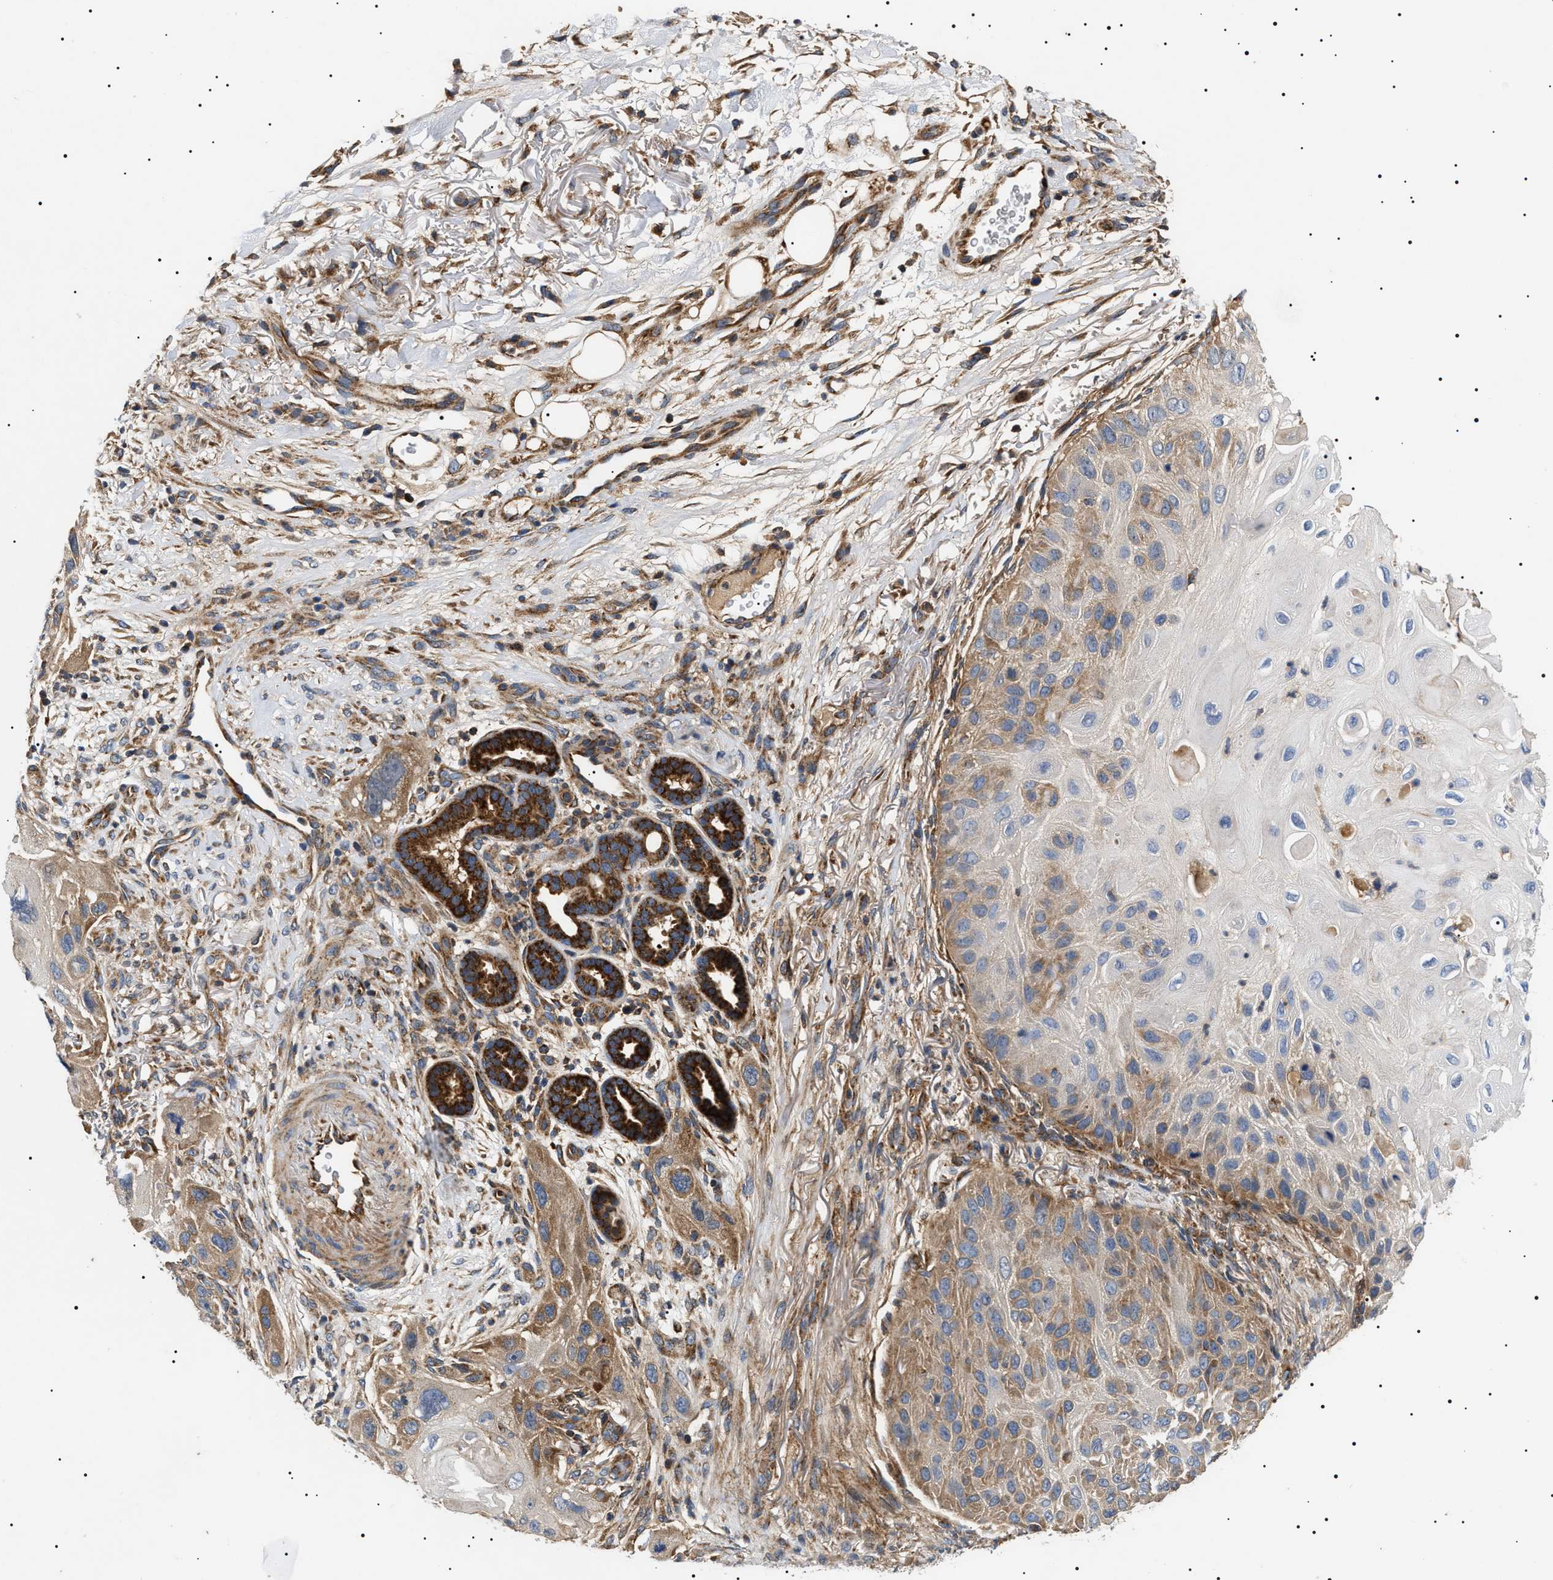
{"staining": {"intensity": "moderate", "quantity": "25%-75%", "location": "cytoplasmic/membranous"}, "tissue": "skin cancer", "cell_type": "Tumor cells", "image_type": "cancer", "snomed": [{"axis": "morphology", "description": "Squamous cell carcinoma, NOS"}, {"axis": "topography", "description": "Skin"}], "caption": "Immunohistochemical staining of human skin squamous cell carcinoma exhibits medium levels of moderate cytoplasmic/membranous protein staining in about 25%-75% of tumor cells.", "gene": "OXSM", "patient": {"sex": "female", "age": 77}}